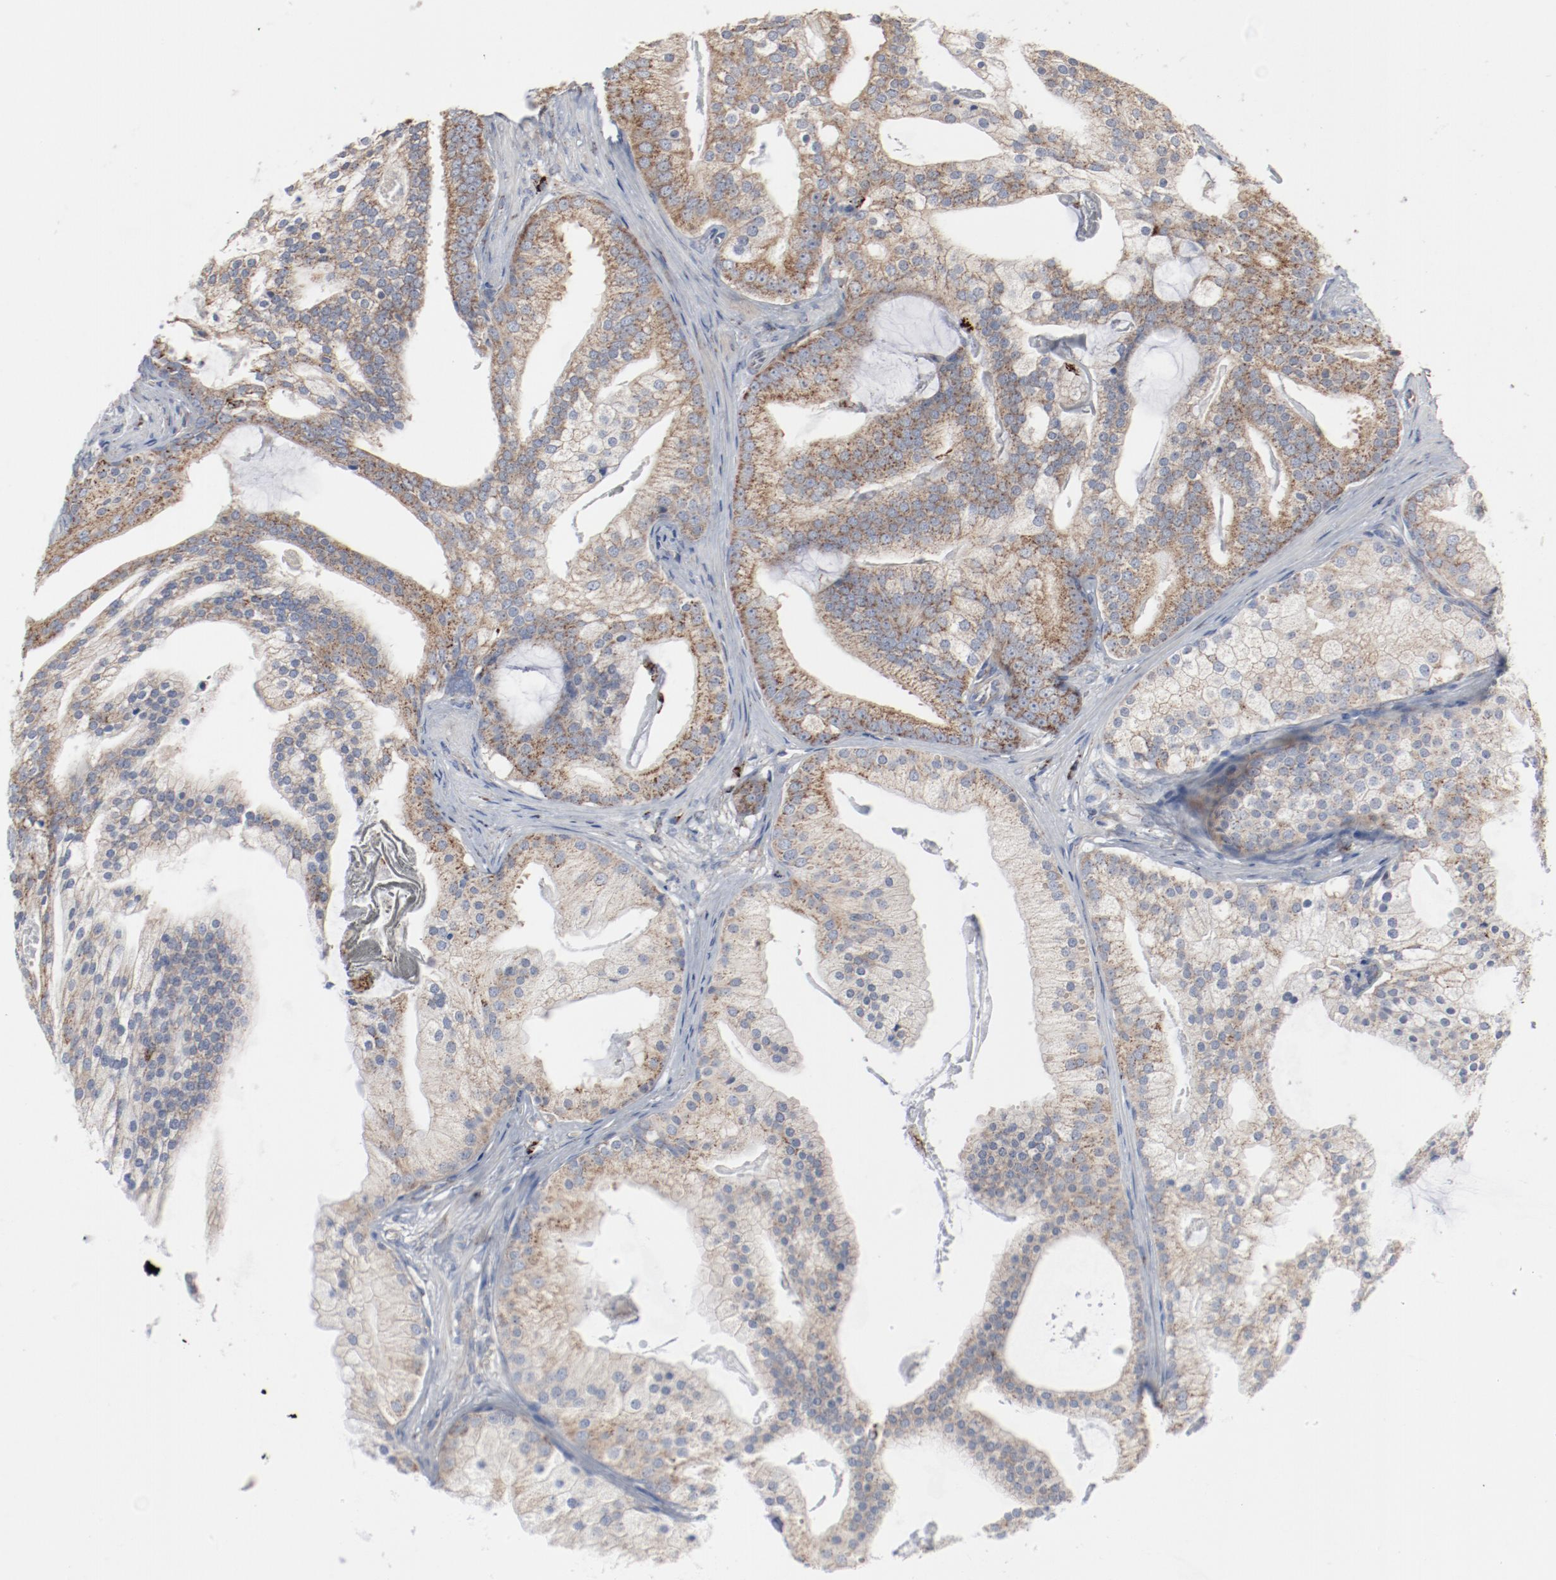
{"staining": {"intensity": "moderate", "quantity": ">75%", "location": "cytoplasmic/membranous"}, "tissue": "prostate cancer", "cell_type": "Tumor cells", "image_type": "cancer", "snomed": [{"axis": "morphology", "description": "Adenocarcinoma, Low grade"}, {"axis": "topography", "description": "Prostate"}], "caption": "This micrograph shows immunohistochemistry (IHC) staining of human adenocarcinoma (low-grade) (prostate), with medium moderate cytoplasmic/membranous expression in about >75% of tumor cells.", "gene": "SETD3", "patient": {"sex": "male", "age": 58}}